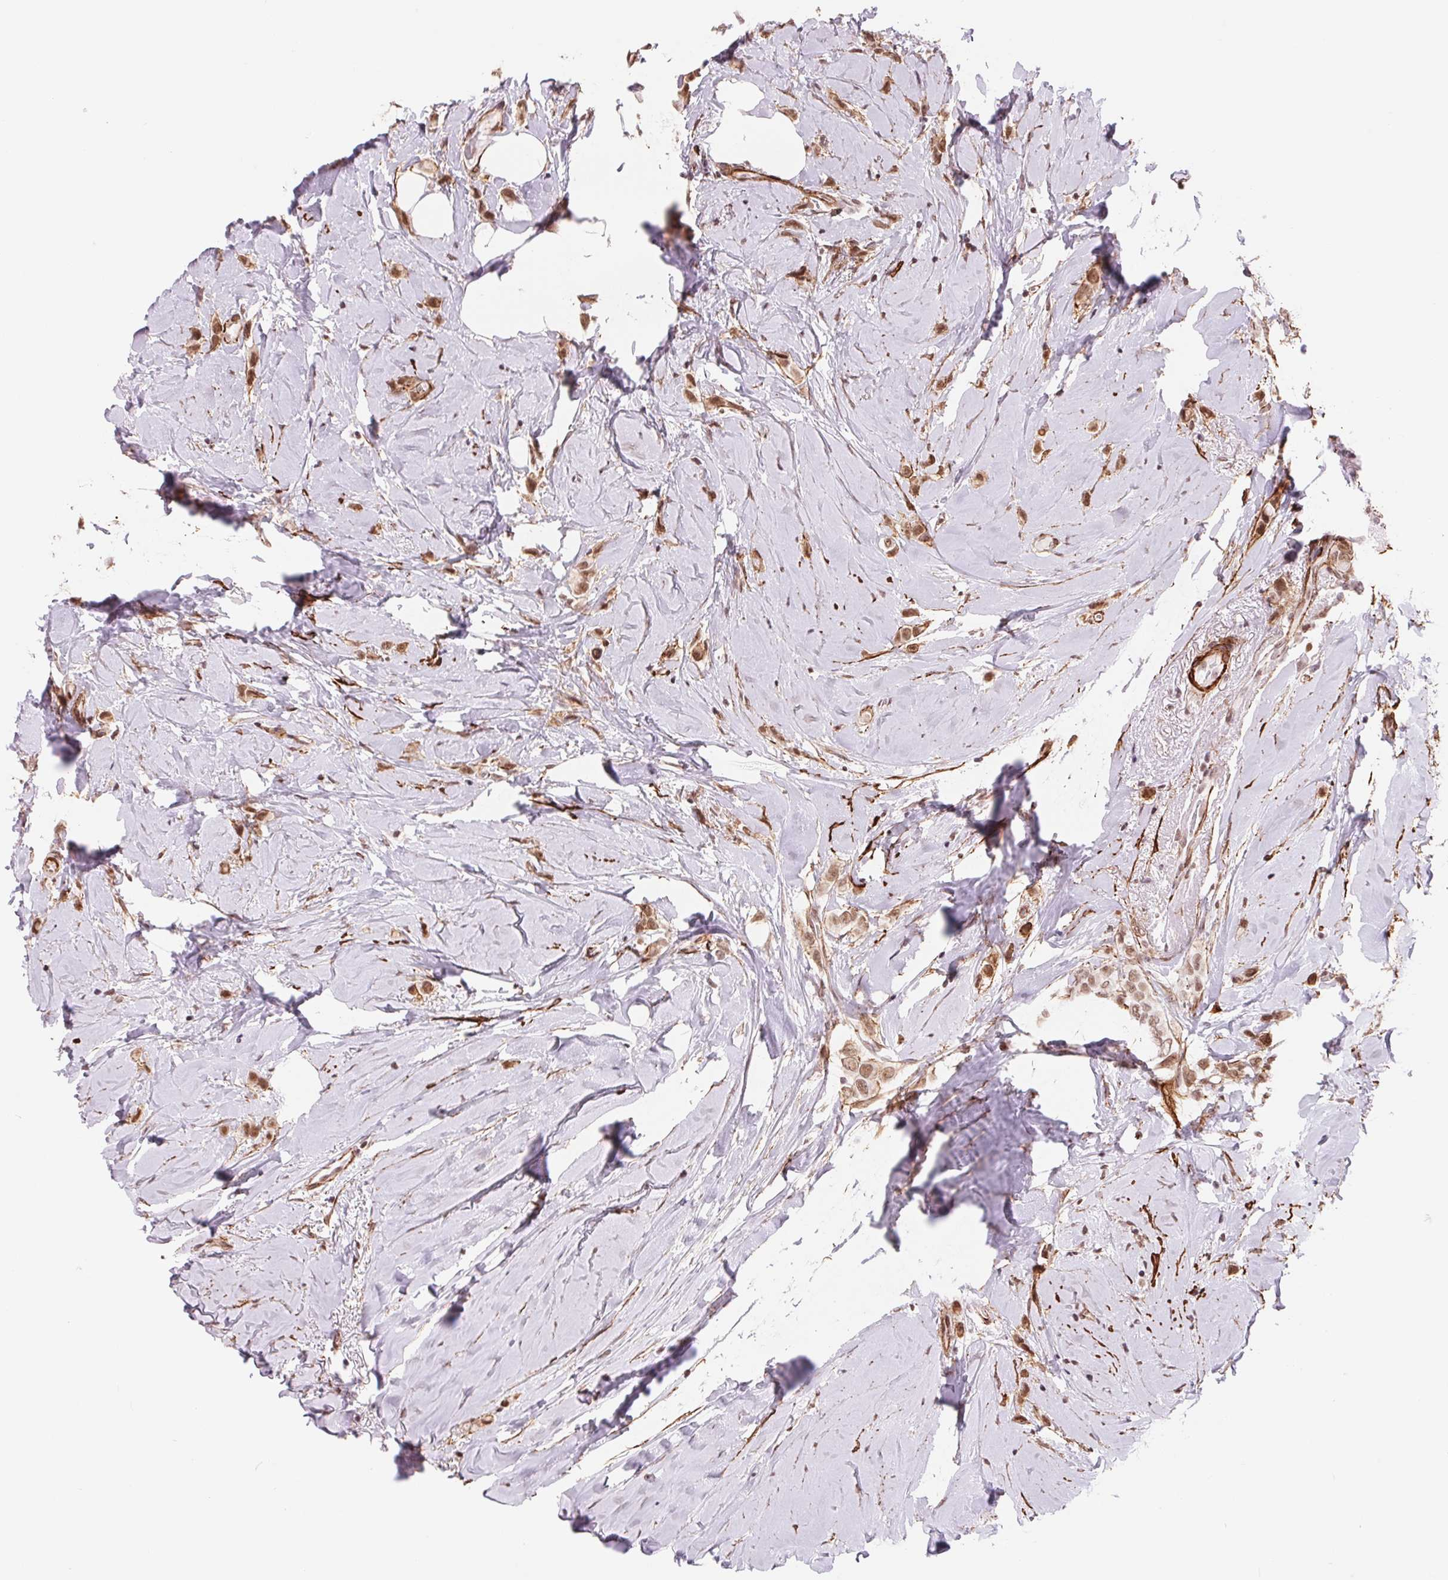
{"staining": {"intensity": "moderate", "quantity": ">75%", "location": "cytoplasmic/membranous,nuclear"}, "tissue": "breast cancer", "cell_type": "Tumor cells", "image_type": "cancer", "snomed": [{"axis": "morphology", "description": "Lobular carcinoma"}, {"axis": "topography", "description": "Breast"}], "caption": "Breast lobular carcinoma stained with DAB (3,3'-diaminobenzidine) IHC exhibits medium levels of moderate cytoplasmic/membranous and nuclear positivity in approximately >75% of tumor cells.", "gene": "BCAT1", "patient": {"sex": "female", "age": 66}}